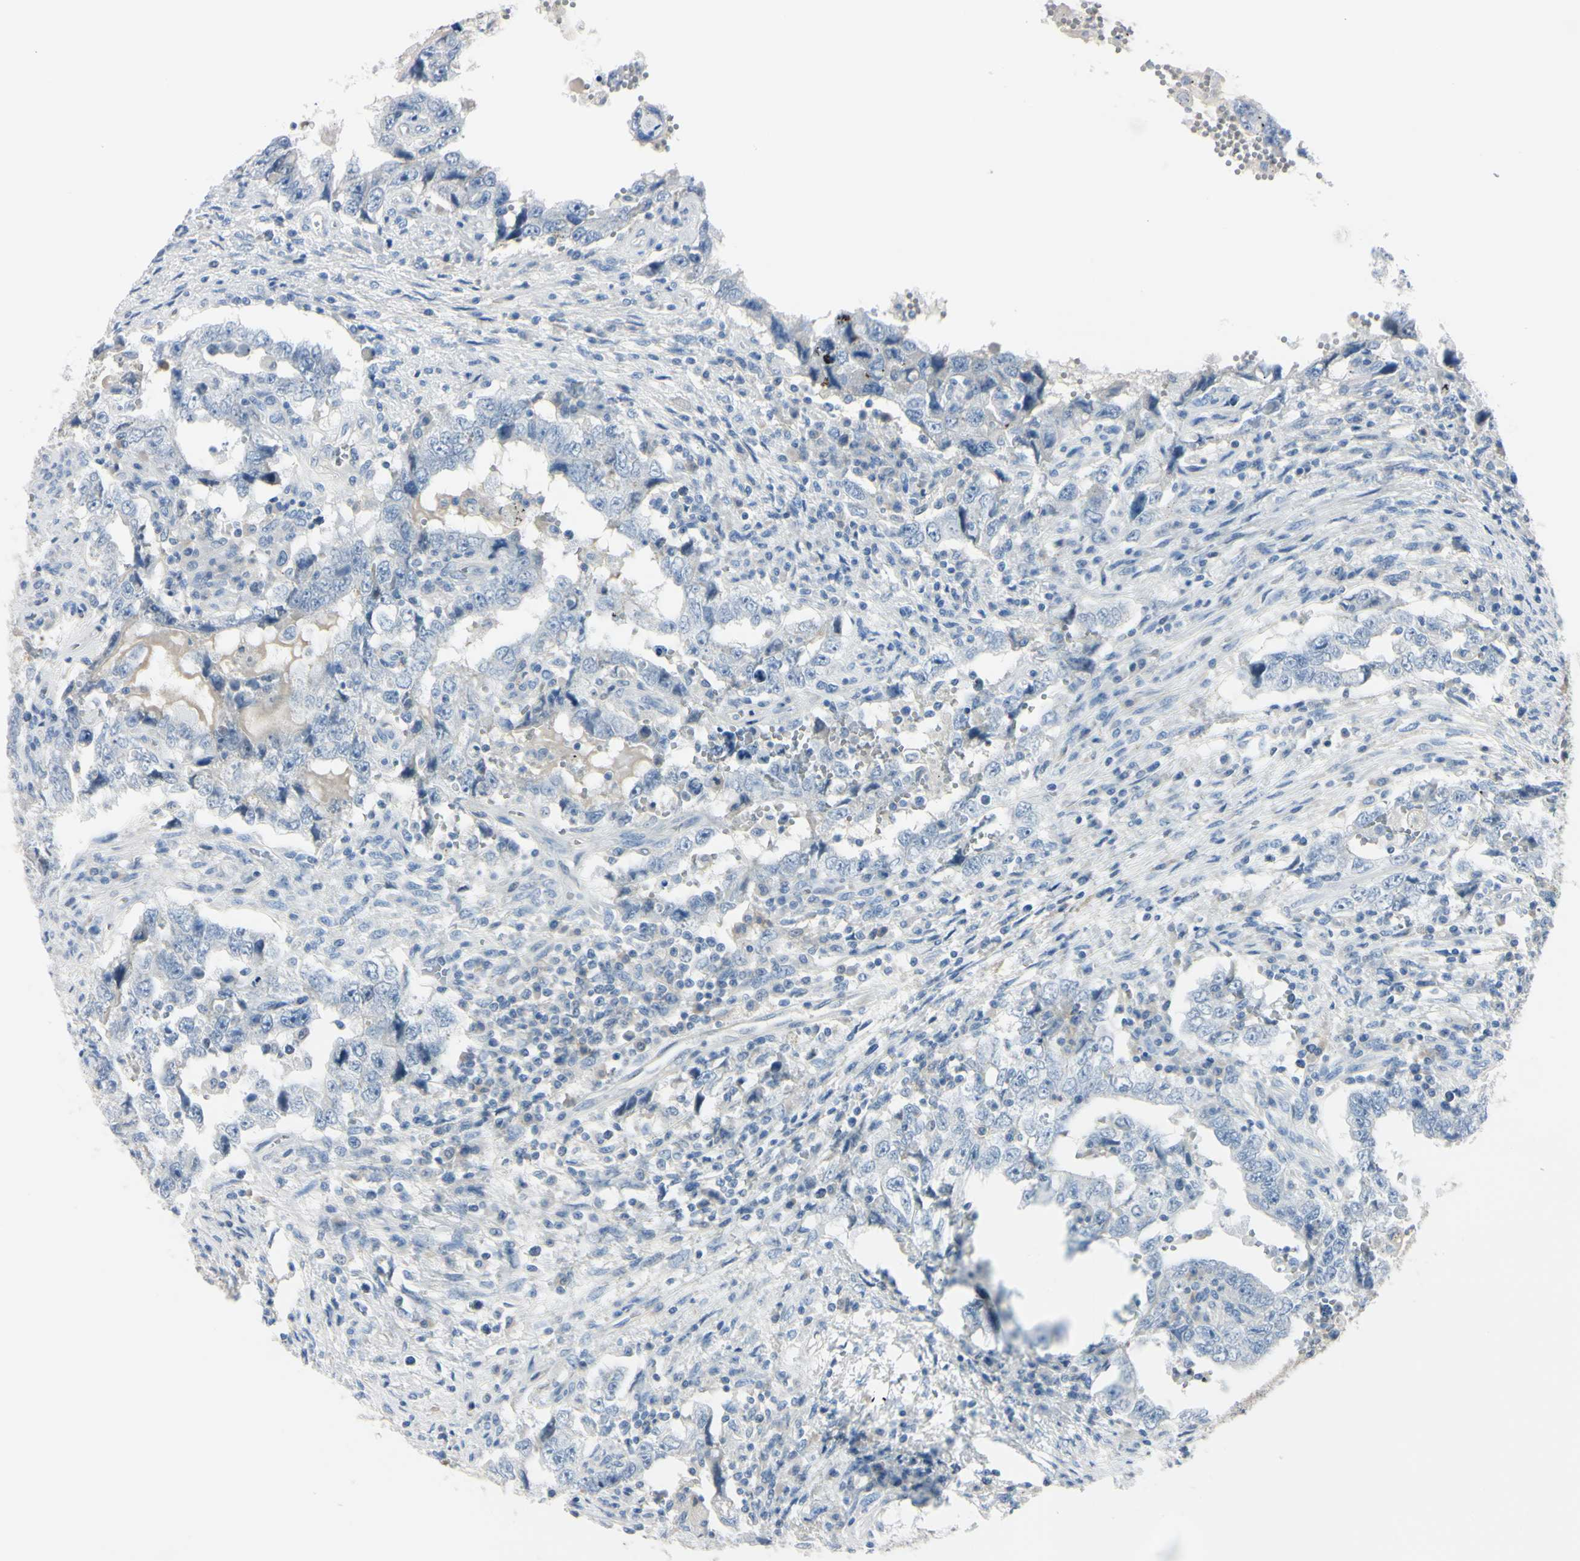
{"staining": {"intensity": "negative", "quantity": "none", "location": "none"}, "tissue": "testis cancer", "cell_type": "Tumor cells", "image_type": "cancer", "snomed": [{"axis": "morphology", "description": "Carcinoma, Embryonal, NOS"}, {"axis": "topography", "description": "Testis"}], "caption": "Tumor cells show no significant expression in testis embryonal carcinoma.", "gene": "ASB9", "patient": {"sex": "male", "age": 26}}